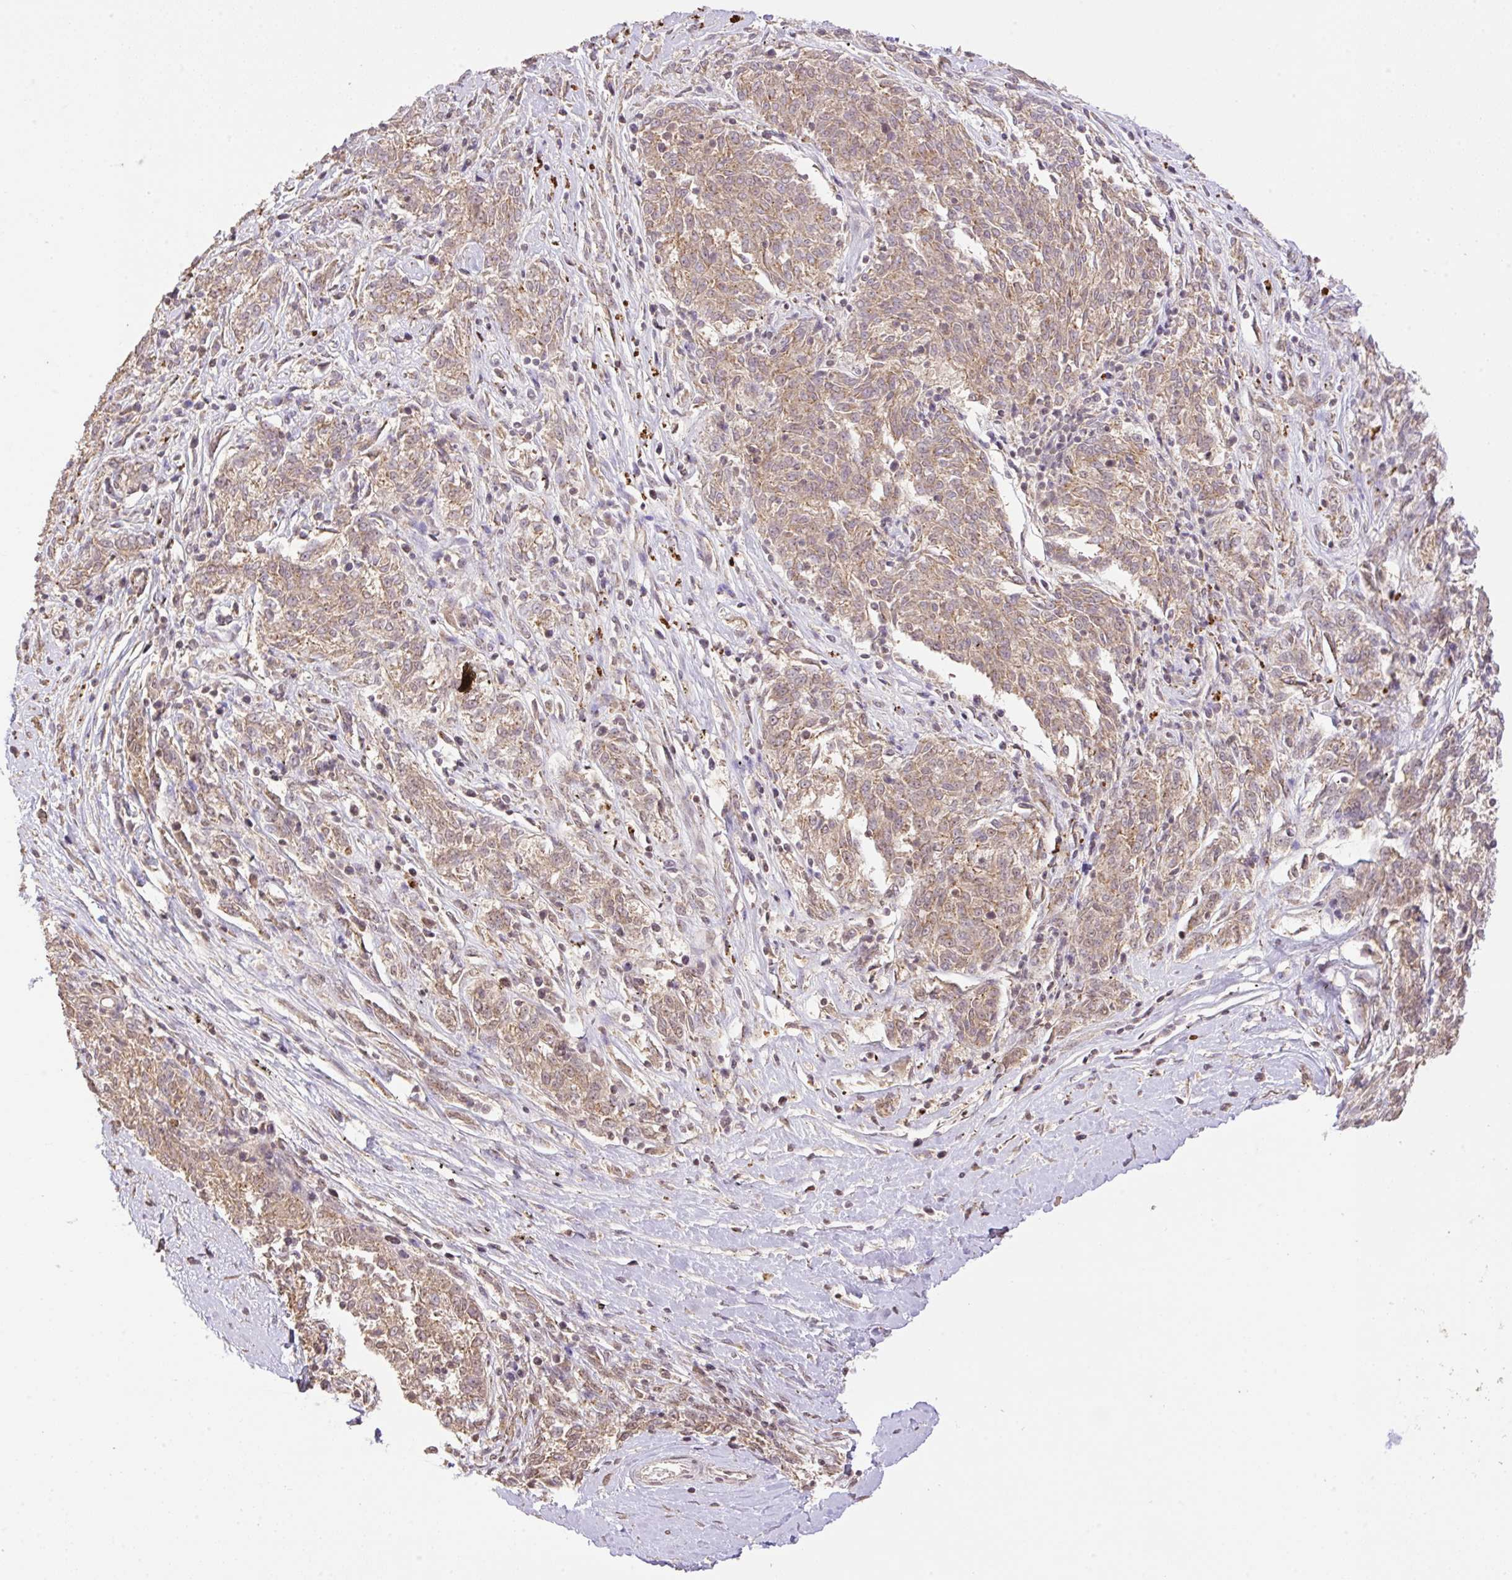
{"staining": {"intensity": "weak", "quantity": ">75%", "location": "cytoplasmic/membranous,nuclear"}, "tissue": "melanoma", "cell_type": "Tumor cells", "image_type": "cancer", "snomed": [{"axis": "morphology", "description": "Malignant melanoma, NOS"}, {"axis": "topography", "description": "Skin"}], "caption": "Protein staining of melanoma tissue shows weak cytoplasmic/membranous and nuclear expression in about >75% of tumor cells.", "gene": "VPS25", "patient": {"sex": "female", "age": 72}}